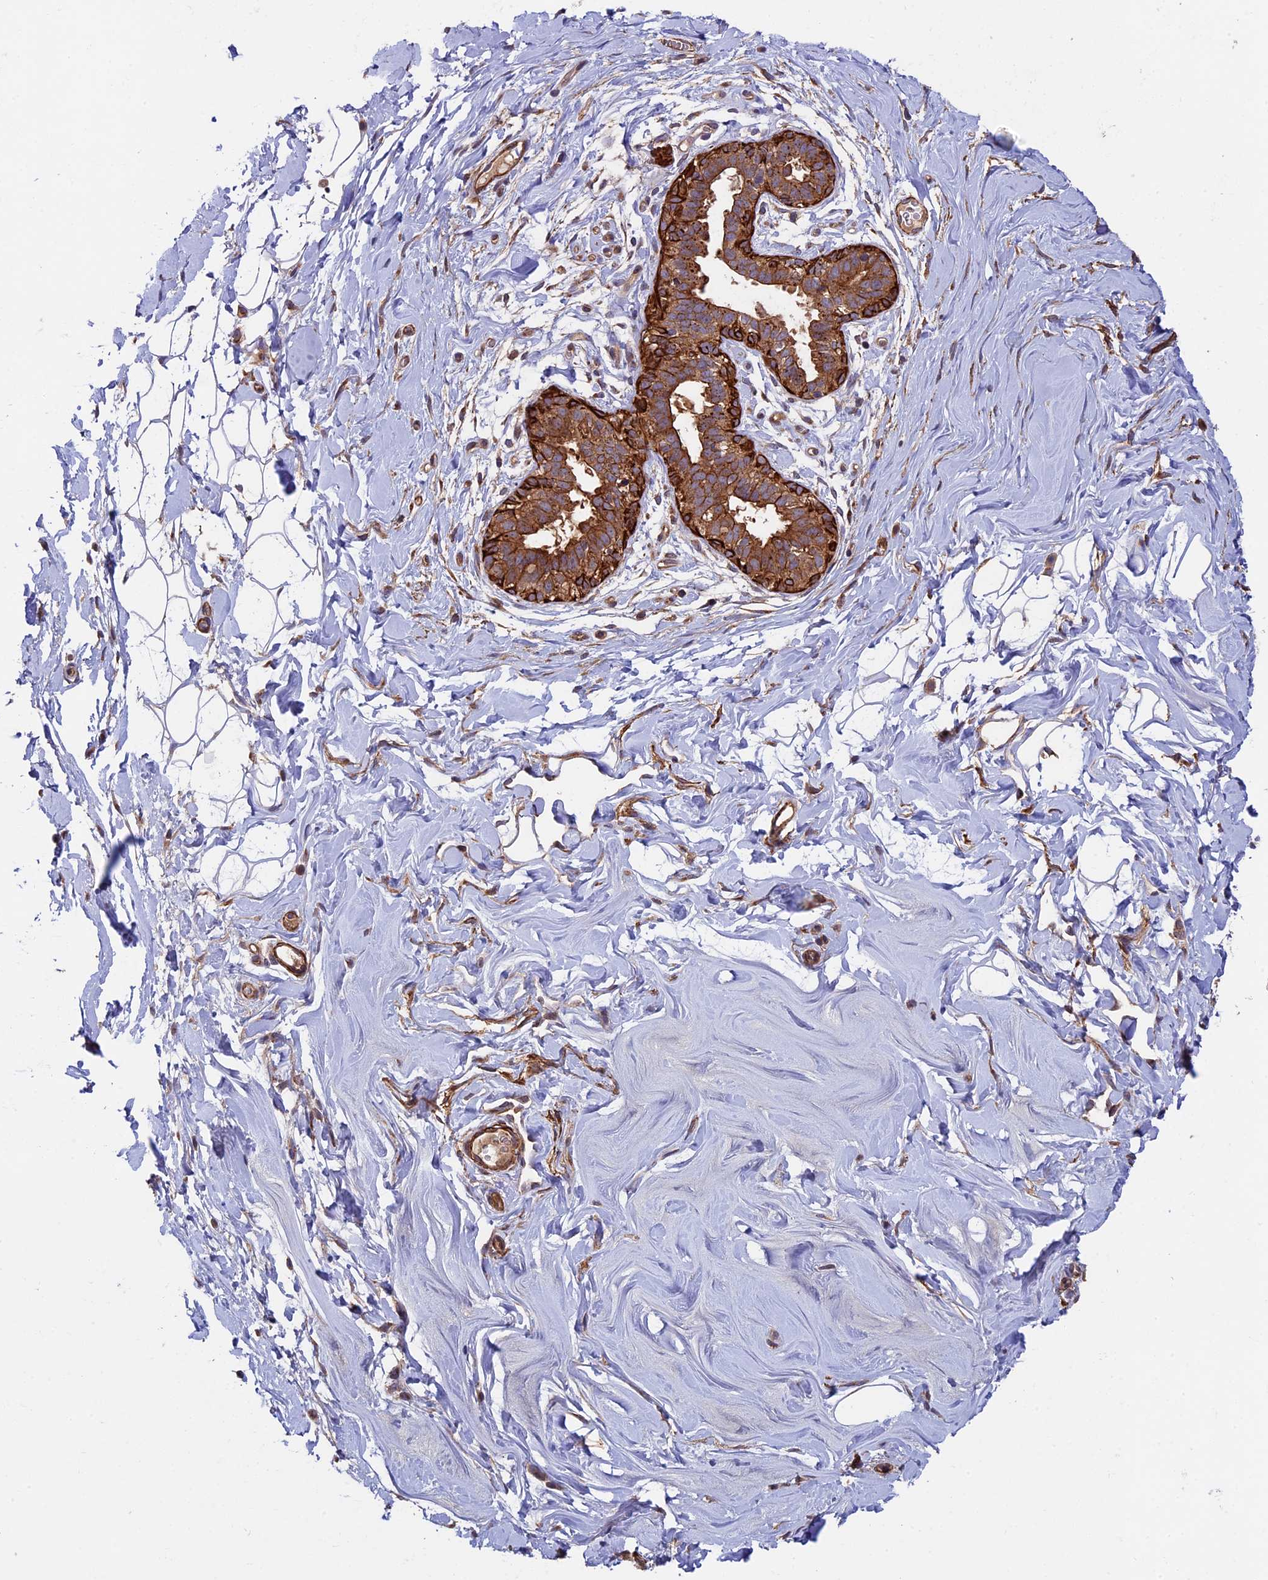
{"staining": {"intensity": "negative", "quantity": "none", "location": "none"}, "tissue": "adipose tissue", "cell_type": "Adipocytes", "image_type": "normal", "snomed": [{"axis": "morphology", "description": "Normal tissue, NOS"}, {"axis": "topography", "description": "Breast"}], "caption": "This is an IHC image of benign human adipose tissue. There is no staining in adipocytes.", "gene": "SLC9A5", "patient": {"sex": "female", "age": 26}}